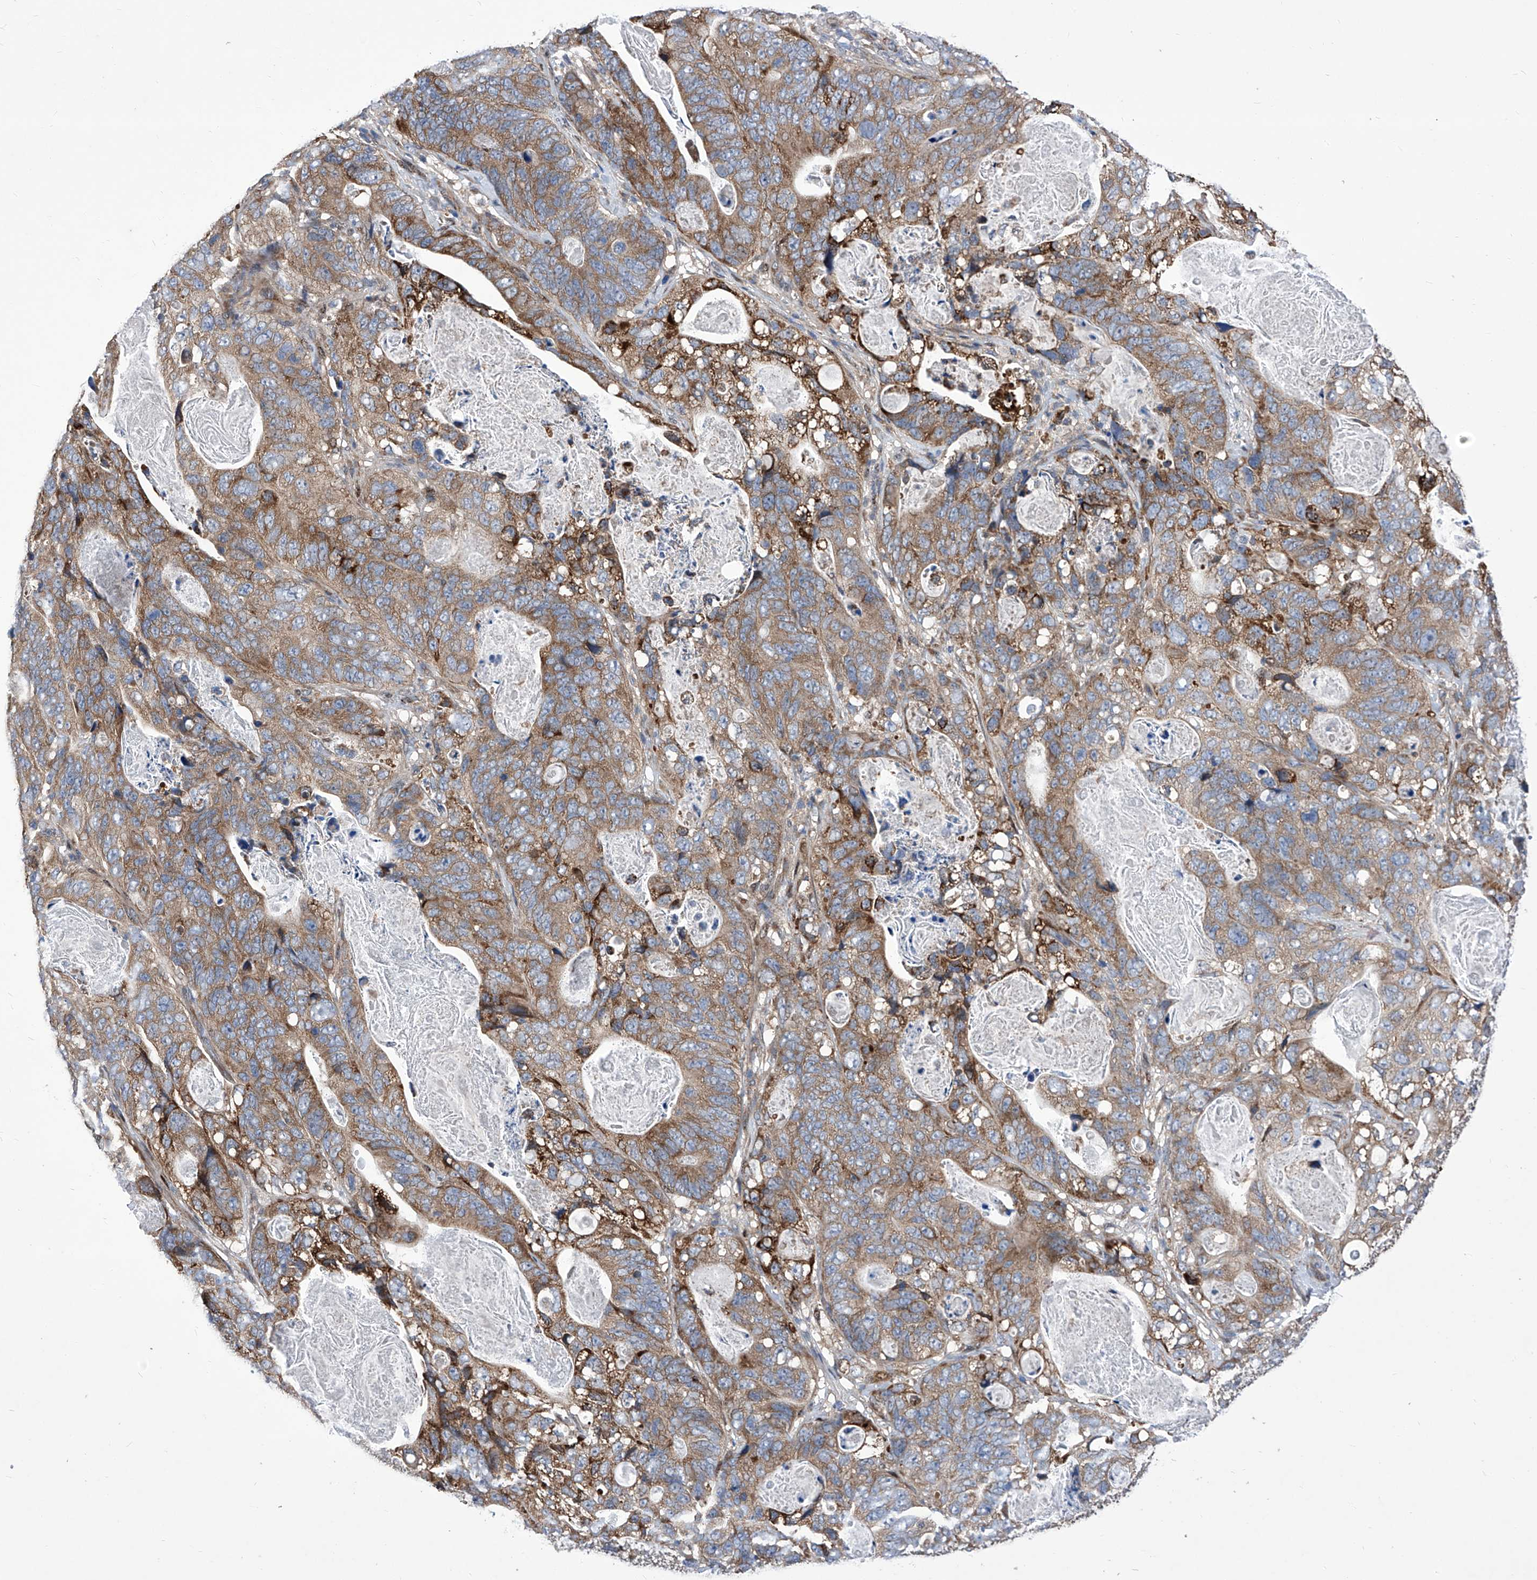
{"staining": {"intensity": "moderate", "quantity": ">75%", "location": "cytoplasmic/membranous"}, "tissue": "stomach cancer", "cell_type": "Tumor cells", "image_type": "cancer", "snomed": [{"axis": "morphology", "description": "Normal tissue, NOS"}, {"axis": "morphology", "description": "Adenocarcinoma, NOS"}, {"axis": "topography", "description": "Stomach"}], "caption": "Moderate cytoplasmic/membranous expression is identified in approximately >75% of tumor cells in stomach cancer (adenocarcinoma).", "gene": "KTI12", "patient": {"sex": "female", "age": 89}}